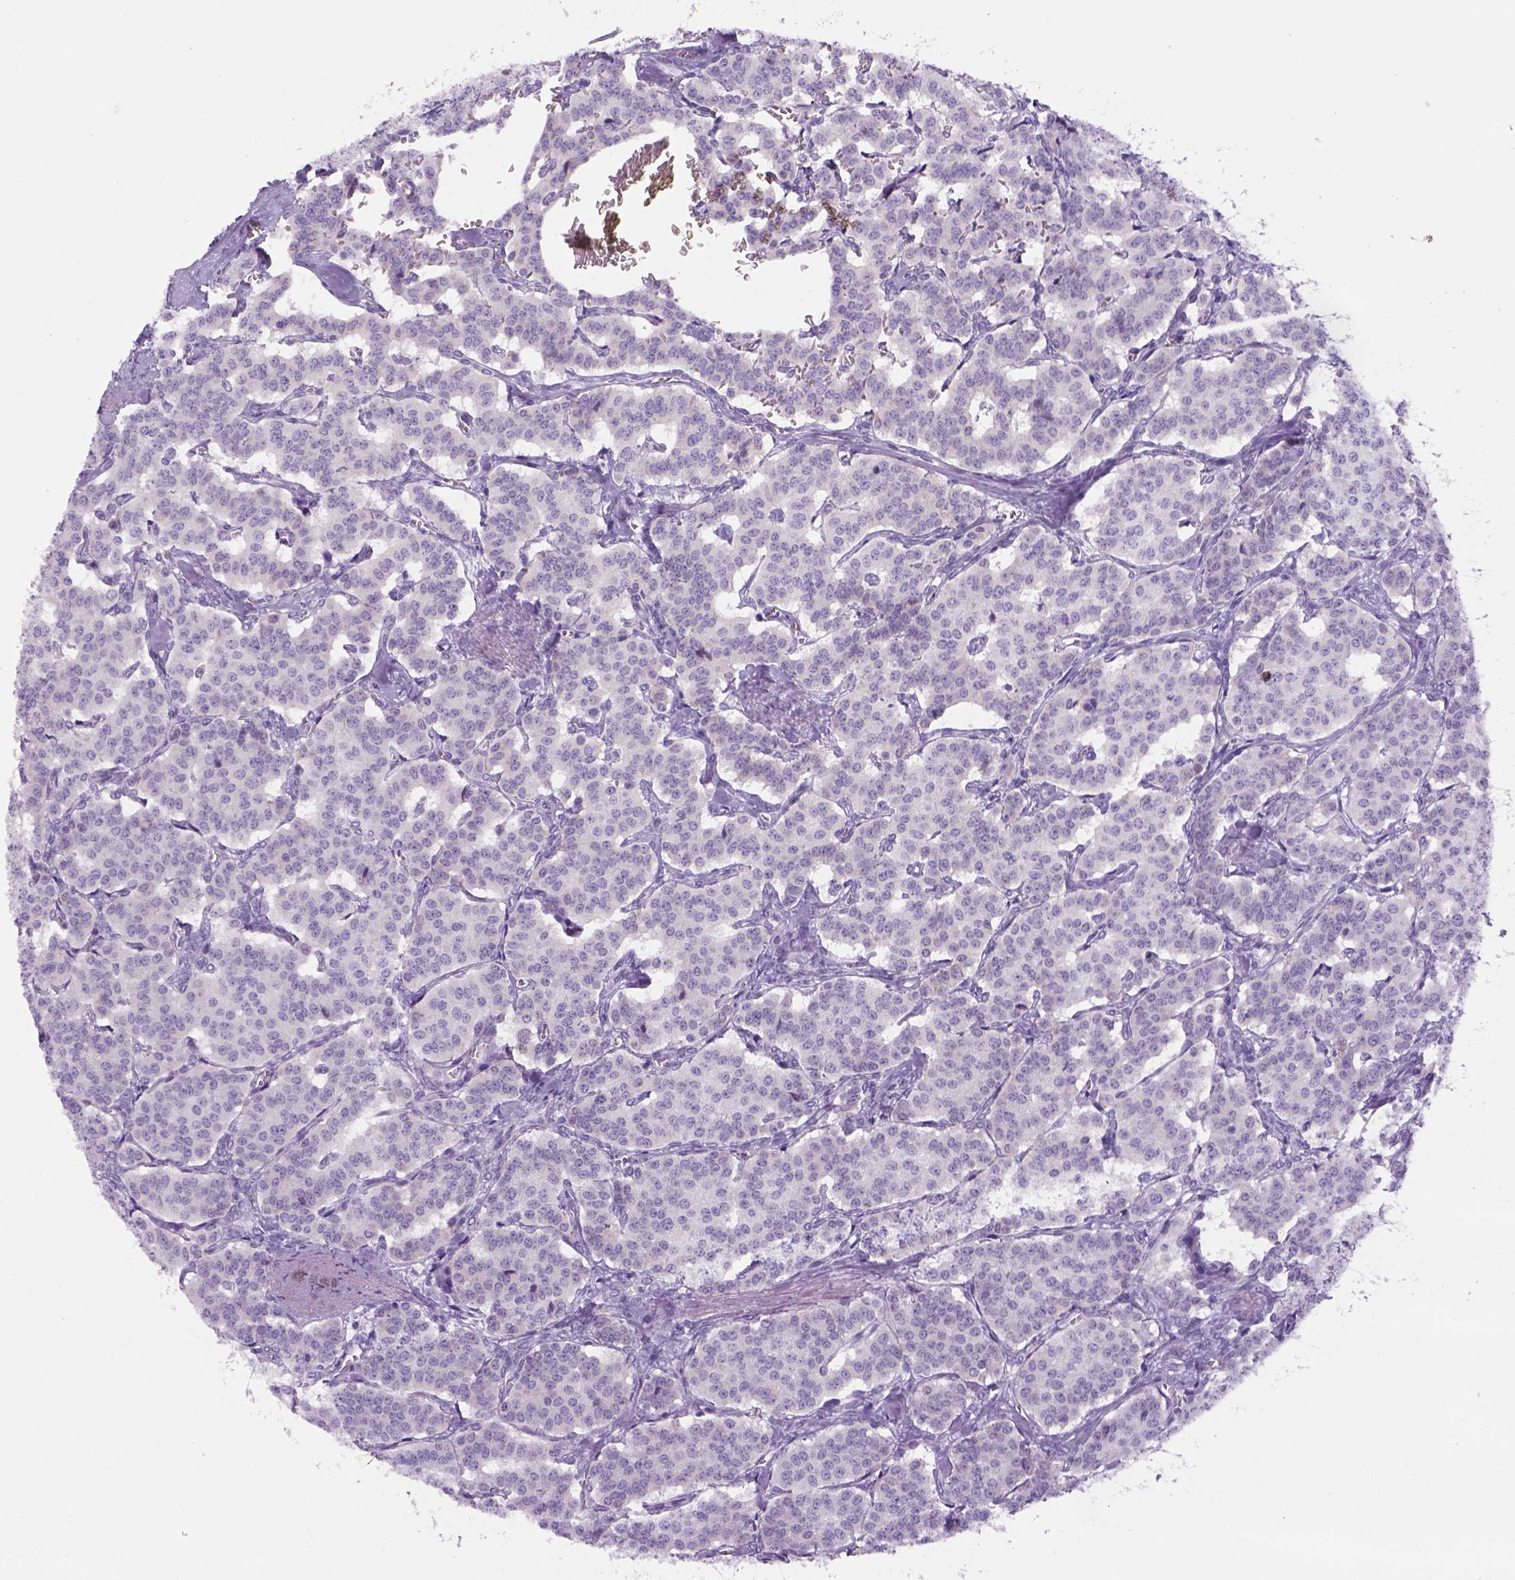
{"staining": {"intensity": "negative", "quantity": "none", "location": "none"}, "tissue": "carcinoid", "cell_type": "Tumor cells", "image_type": "cancer", "snomed": [{"axis": "morphology", "description": "Carcinoid, malignant, NOS"}, {"axis": "topography", "description": "Lung"}], "caption": "Immunohistochemistry (IHC) of malignant carcinoid reveals no staining in tumor cells.", "gene": "DNAH11", "patient": {"sex": "female", "age": 46}}